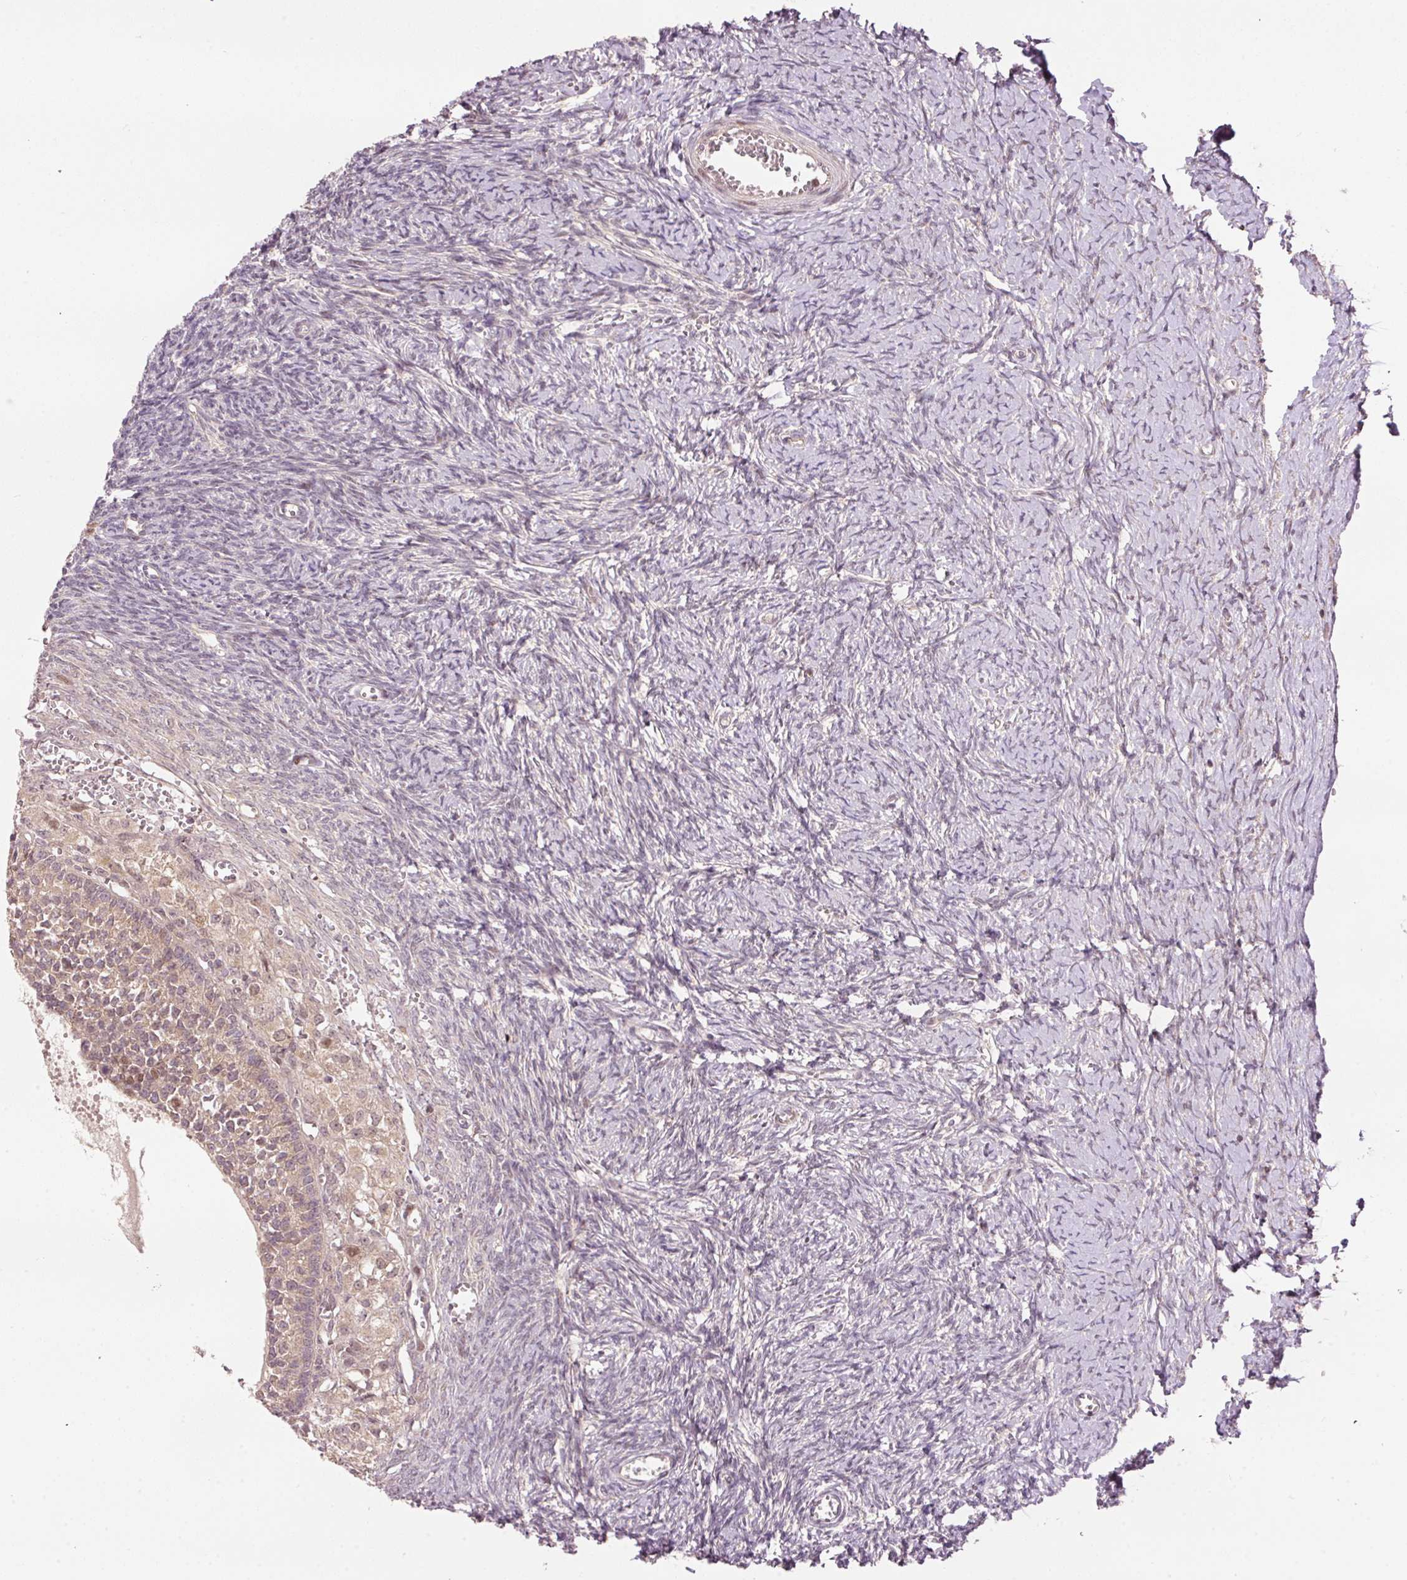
{"staining": {"intensity": "moderate", "quantity": ">75%", "location": "cytoplasmic/membranous"}, "tissue": "ovary", "cell_type": "Follicle cells", "image_type": "normal", "snomed": [{"axis": "morphology", "description": "Normal tissue, NOS"}, {"axis": "topography", "description": "Ovary"}], "caption": "This is an image of immunohistochemistry (IHC) staining of normal ovary, which shows moderate staining in the cytoplasmic/membranous of follicle cells.", "gene": "PCDHB1", "patient": {"sex": "female", "age": 39}}